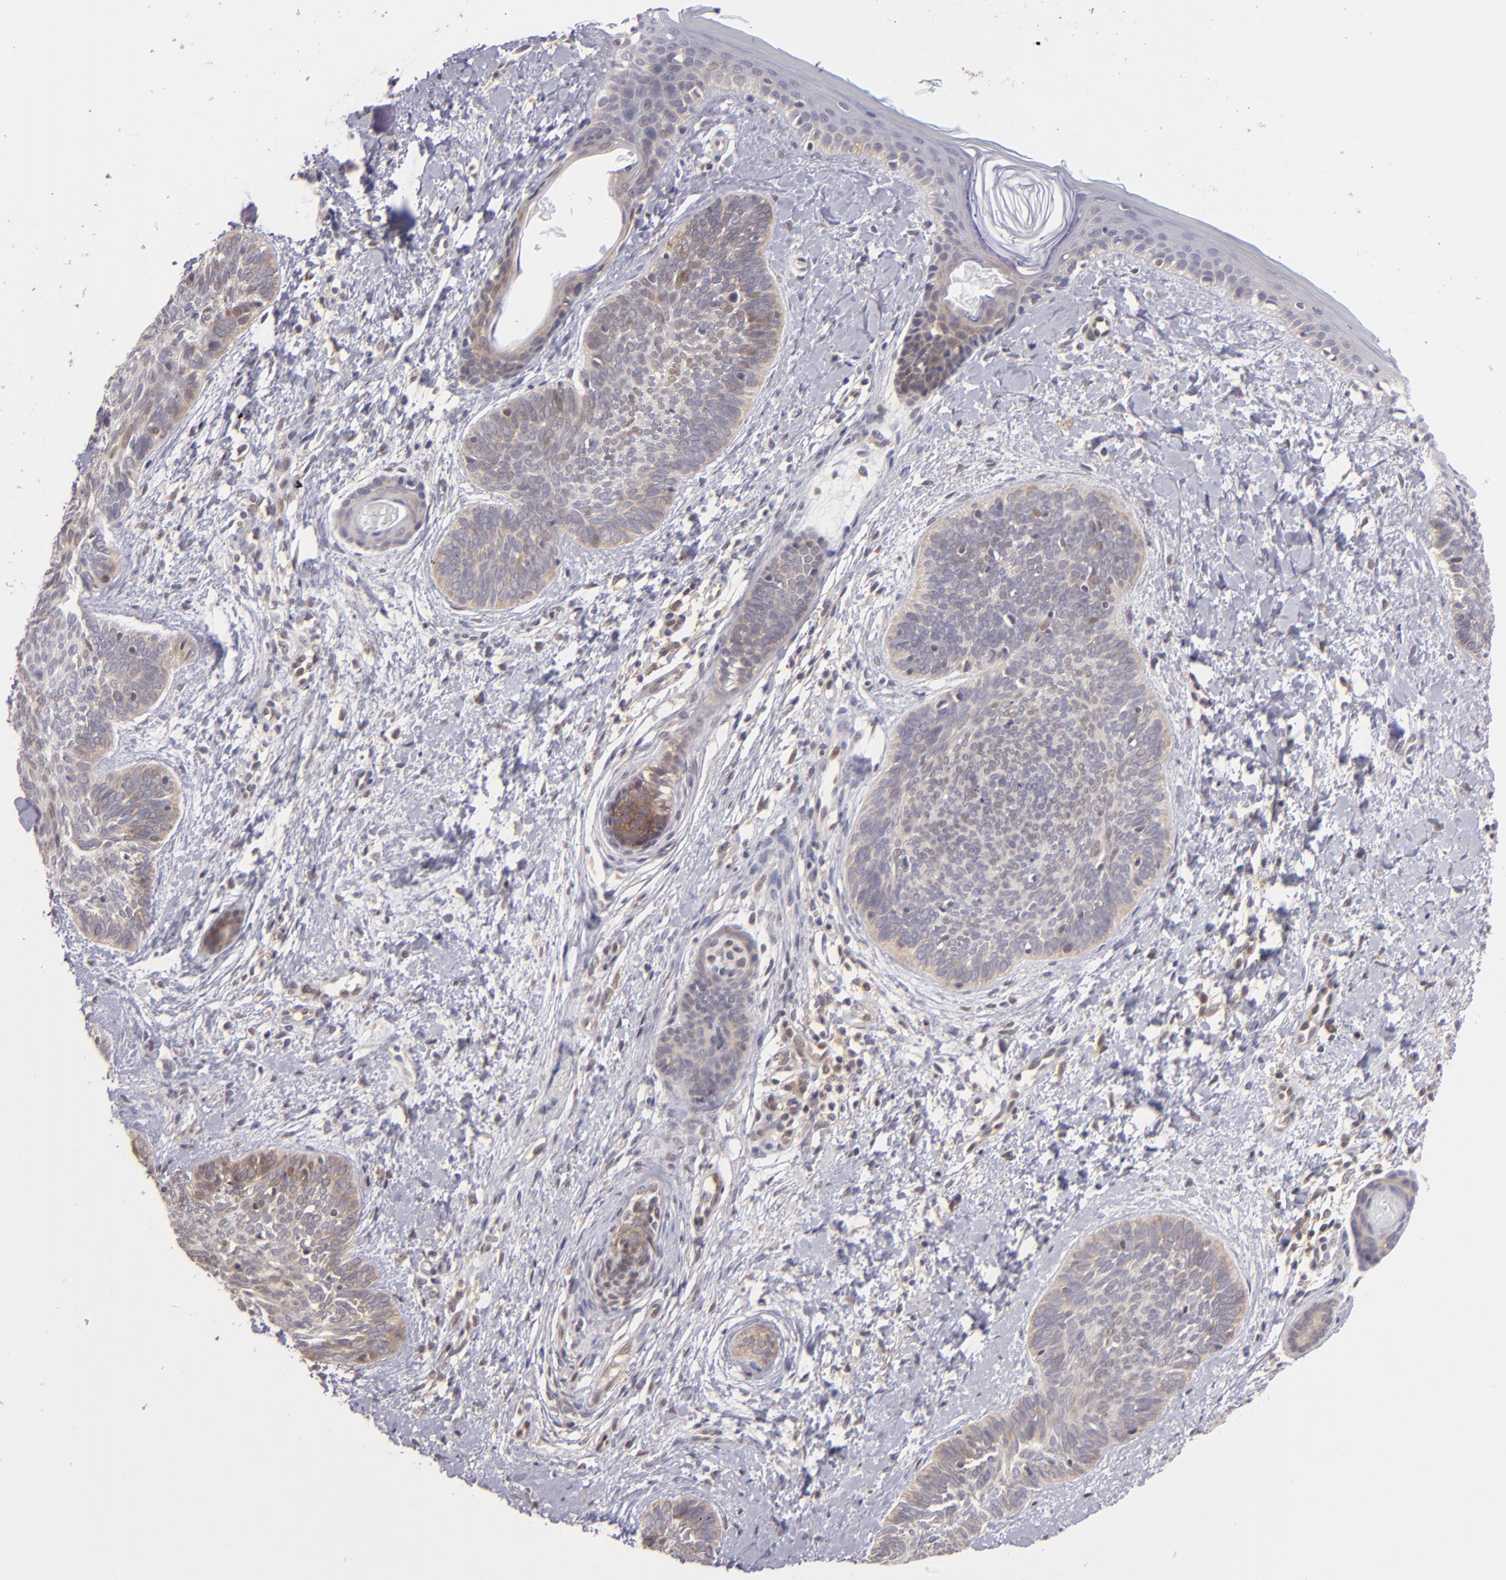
{"staining": {"intensity": "weak", "quantity": "25%-75%", "location": "cytoplasmic/membranous"}, "tissue": "skin cancer", "cell_type": "Tumor cells", "image_type": "cancer", "snomed": [{"axis": "morphology", "description": "Basal cell carcinoma"}, {"axis": "topography", "description": "Skin"}], "caption": "Brown immunohistochemical staining in skin basal cell carcinoma shows weak cytoplasmic/membranous positivity in about 25%-75% of tumor cells. The staining was performed using DAB, with brown indicating positive protein expression. Nuclei are stained blue with hematoxylin.", "gene": "PTPN13", "patient": {"sex": "female", "age": 81}}